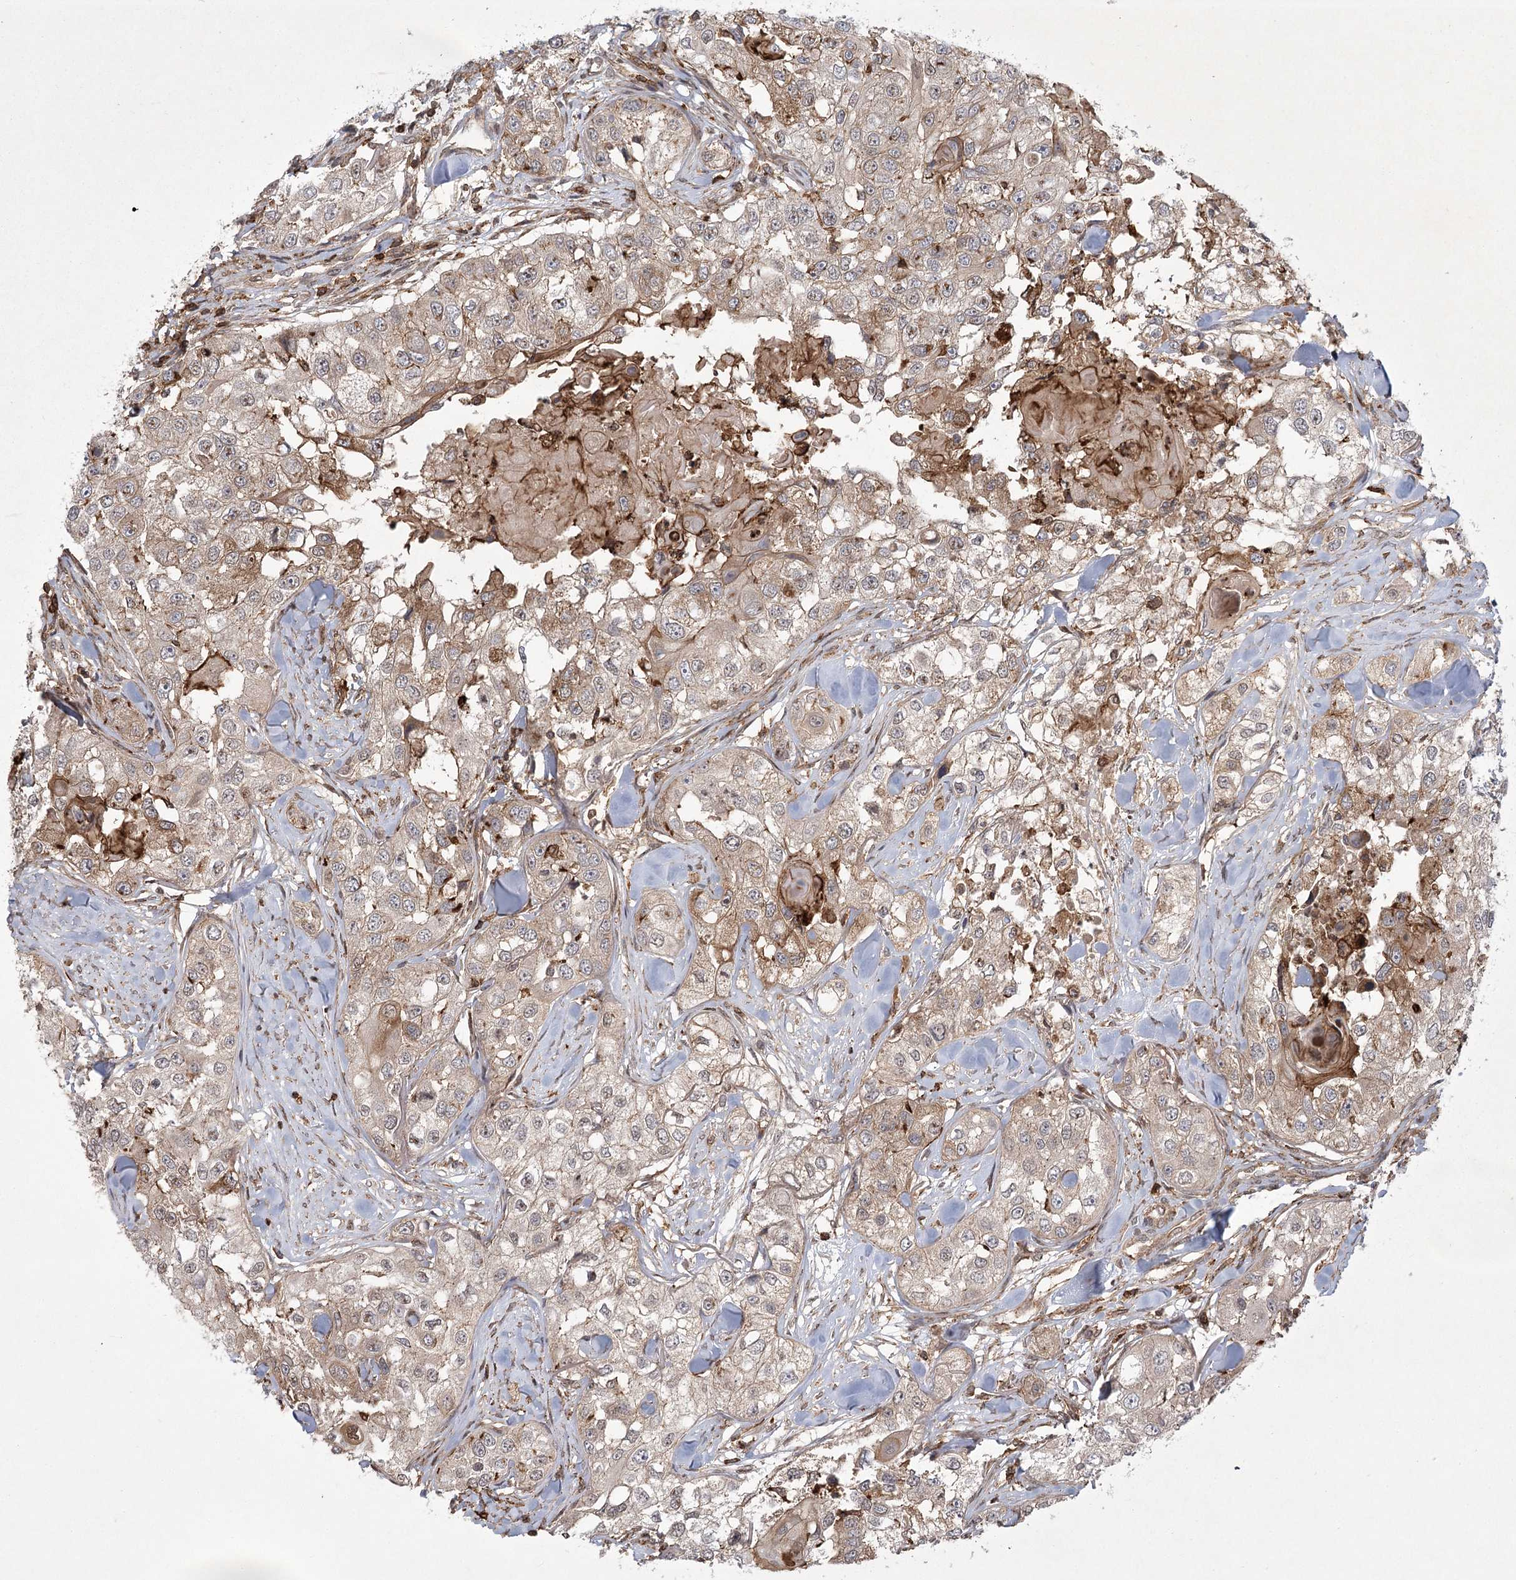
{"staining": {"intensity": "weak", "quantity": "25%-75%", "location": "cytoplasmic/membranous"}, "tissue": "head and neck cancer", "cell_type": "Tumor cells", "image_type": "cancer", "snomed": [{"axis": "morphology", "description": "Normal tissue, NOS"}, {"axis": "morphology", "description": "Squamous cell carcinoma, NOS"}, {"axis": "topography", "description": "Skeletal muscle"}, {"axis": "topography", "description": "Head-Neck"}], "caption": "A micrograph of human head and neck cancer (squamous cell carcinoma) stained for a protein shows weak cytoplasmic/membranous brown staining in tumor cells. (brown staining indicates protein expression, while blue staining denotes nuclei).", "gene": "MEPE", "patient": {"sex": "male", "age": 51}}